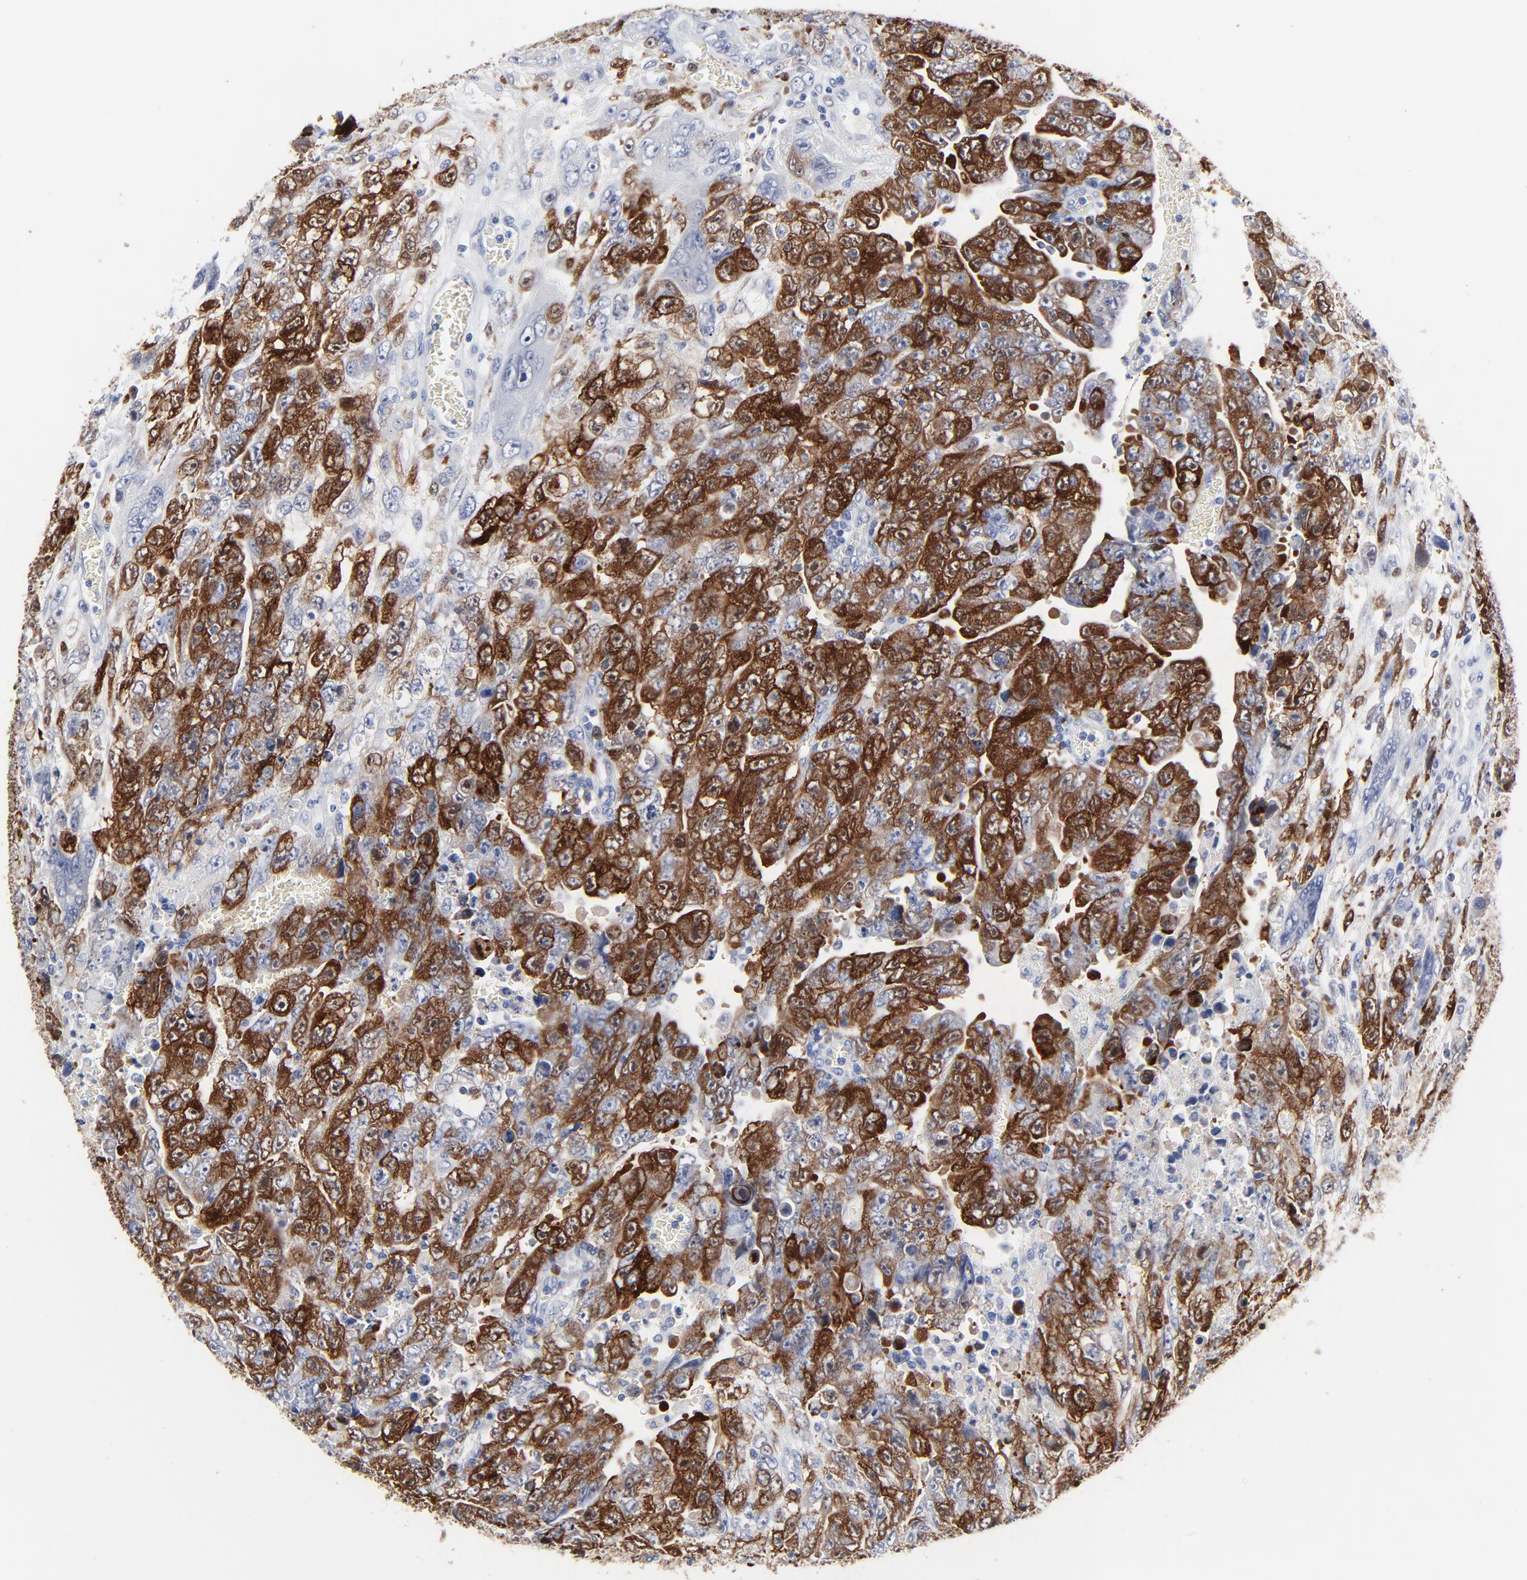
{"staining": {"intensity": "strong", "quantity": ">75%", "location": "cytoplasmic/membranous,nuclear"}, "tissue": "testis cancer", "cell_type": "Tumor cells", "image_type": "cancer", "snomed": [{"axis": "morphology", "description": "Carcinoma, Embryonal, NOS"}, {"axis": "topography", "description": "Testis"}], "caption": "IHC micrograph of testis cancer (embryonal carcinoma) stained for a protein (brown), which displays high levels of strong cytoplasmic/membranous and nuclear staining in approximately >75% of tumor cells.", "gene": "CDK1", "patient": {"sex": "male", "age": 28}}